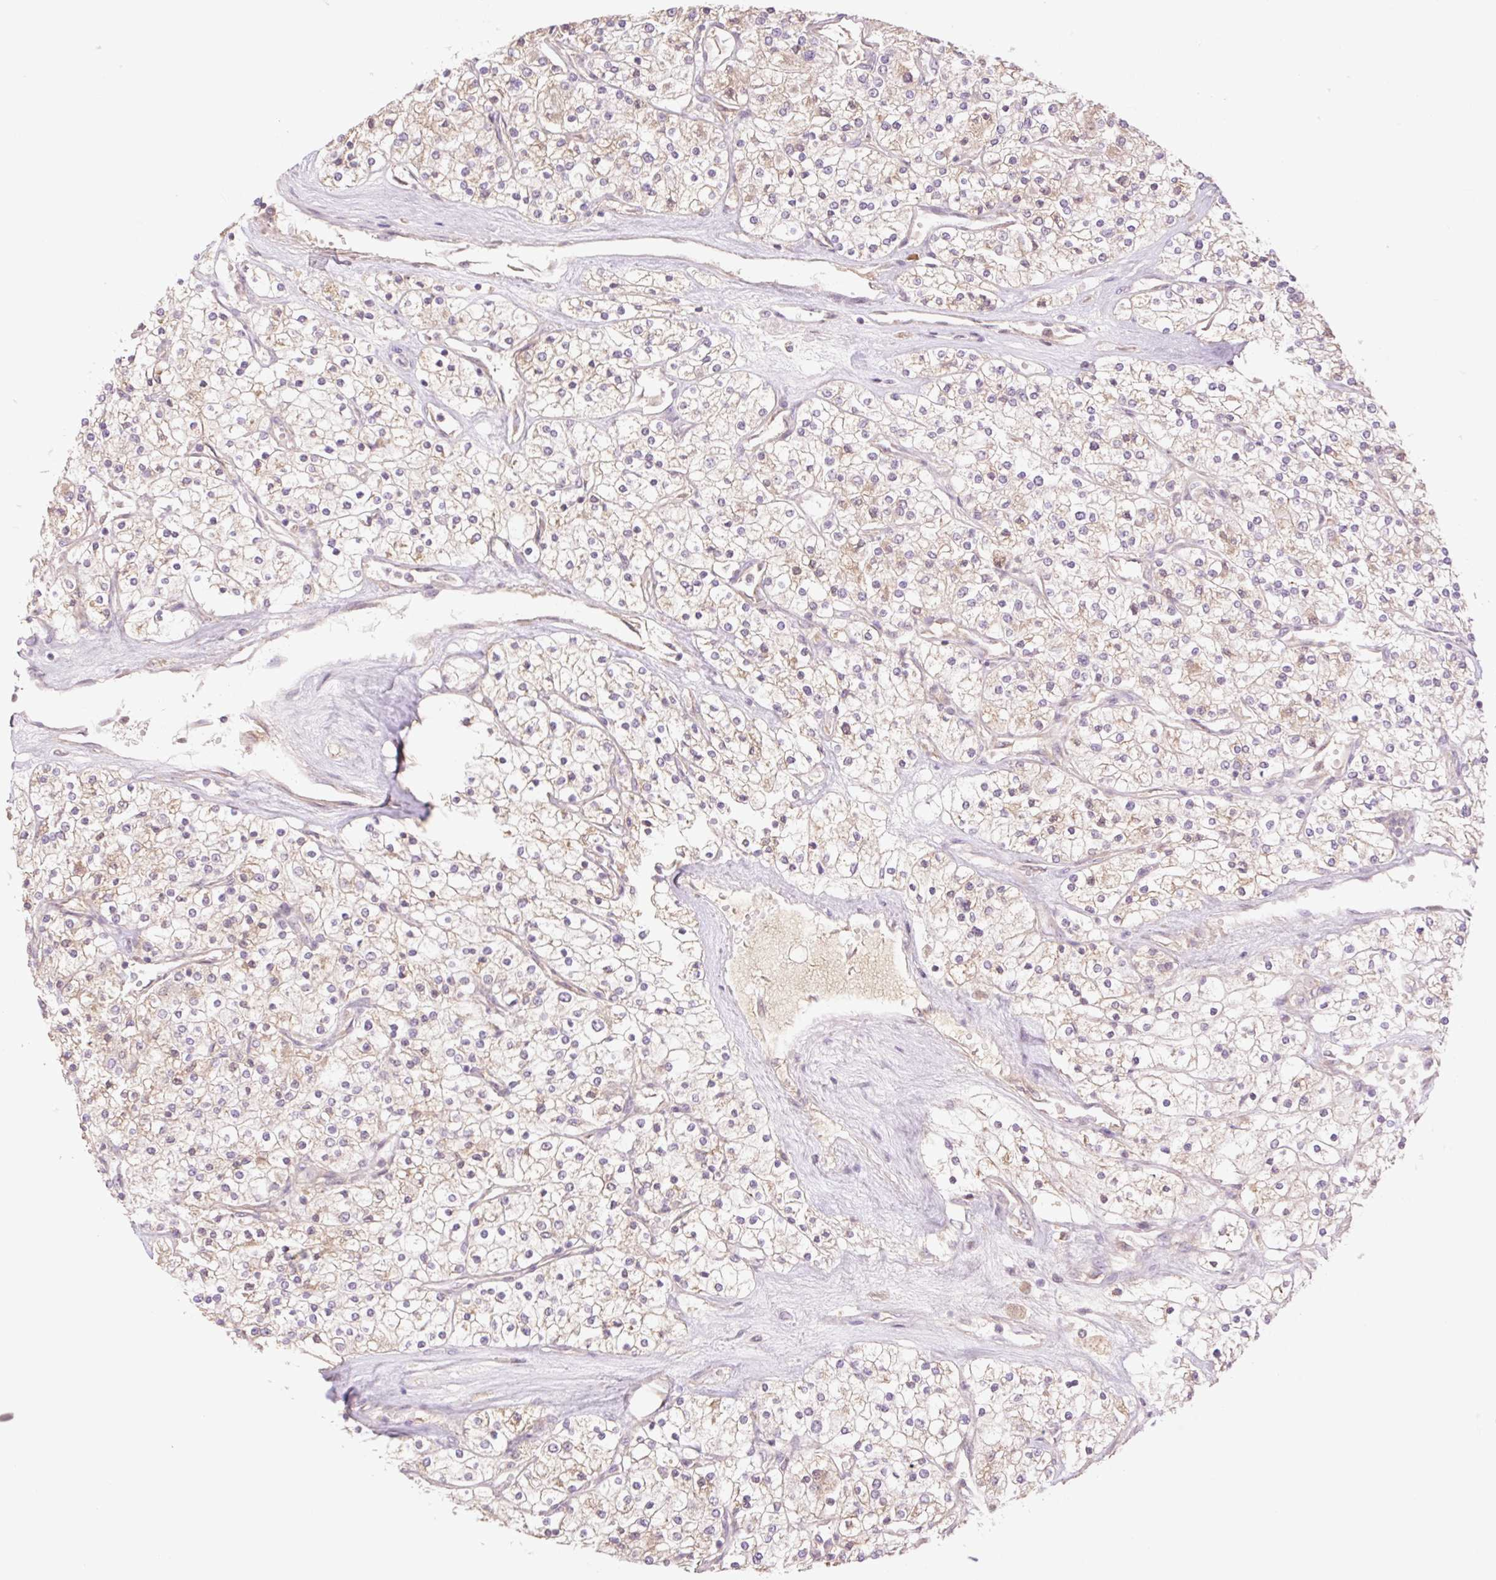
{"staining": {"intensity": "weak", "quantity": "<25%", "location": "cytoplasmic/membranous"}, "tissue": "renal cancer", "cell_type": "Tumor cells", "image_type": "cancer", "snomed": [{"axis": "morphology", "description": "Adenocarcinoma, NOS"}, {"axis": "topography", "description": "Kidney"}], "caption": "This is a photomicrograph of immunohistochemistry (IHC) staining of adenocarcinoma (renal), which shows no positivity in tumor cells.", "gene": "YJU2B", "patient": {"sex": "male", "age": 80}}